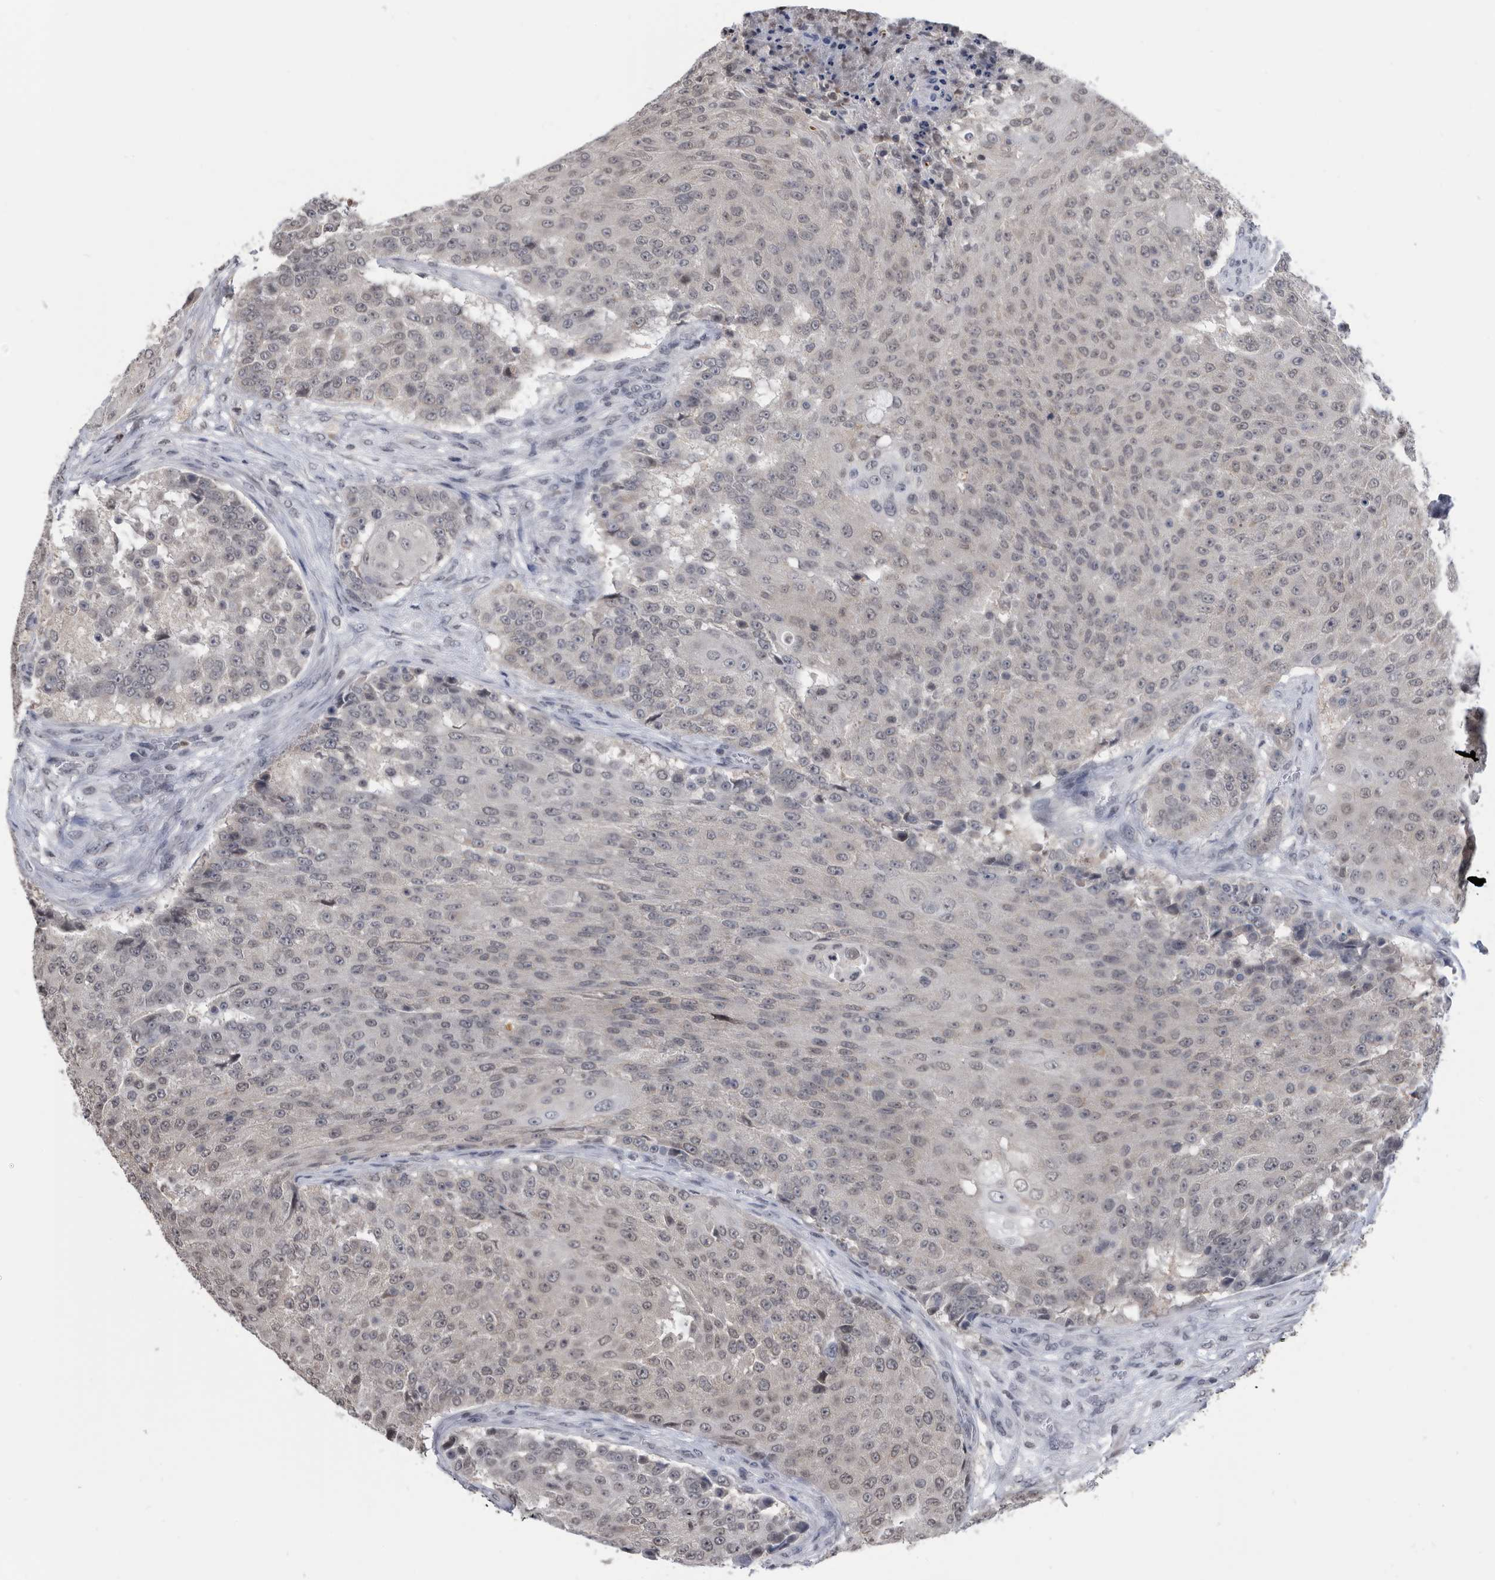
{"staining": {"intensity": "weak", "quantity": "25%-75%", "location": "nuclear"}, "tissue": "urothelial cancer", "cell_type": "Tumor cells", "image_type": "cancer", "snomed": [{"axis": "morphology", "description": "Urothelial carcinoma, High grade"}, {"axis": "topography", "description": "Urinary bladder"}], "caption": "This photomicrograph reveals immunohistochemistry (IHC) staining of human urothelial carcinoma (high-grade), with low weak nuclear positivity in about 25%-75% of tumor cells.", "gene": "TSTD1", "patient": {"sex": "female", "age": 63}}